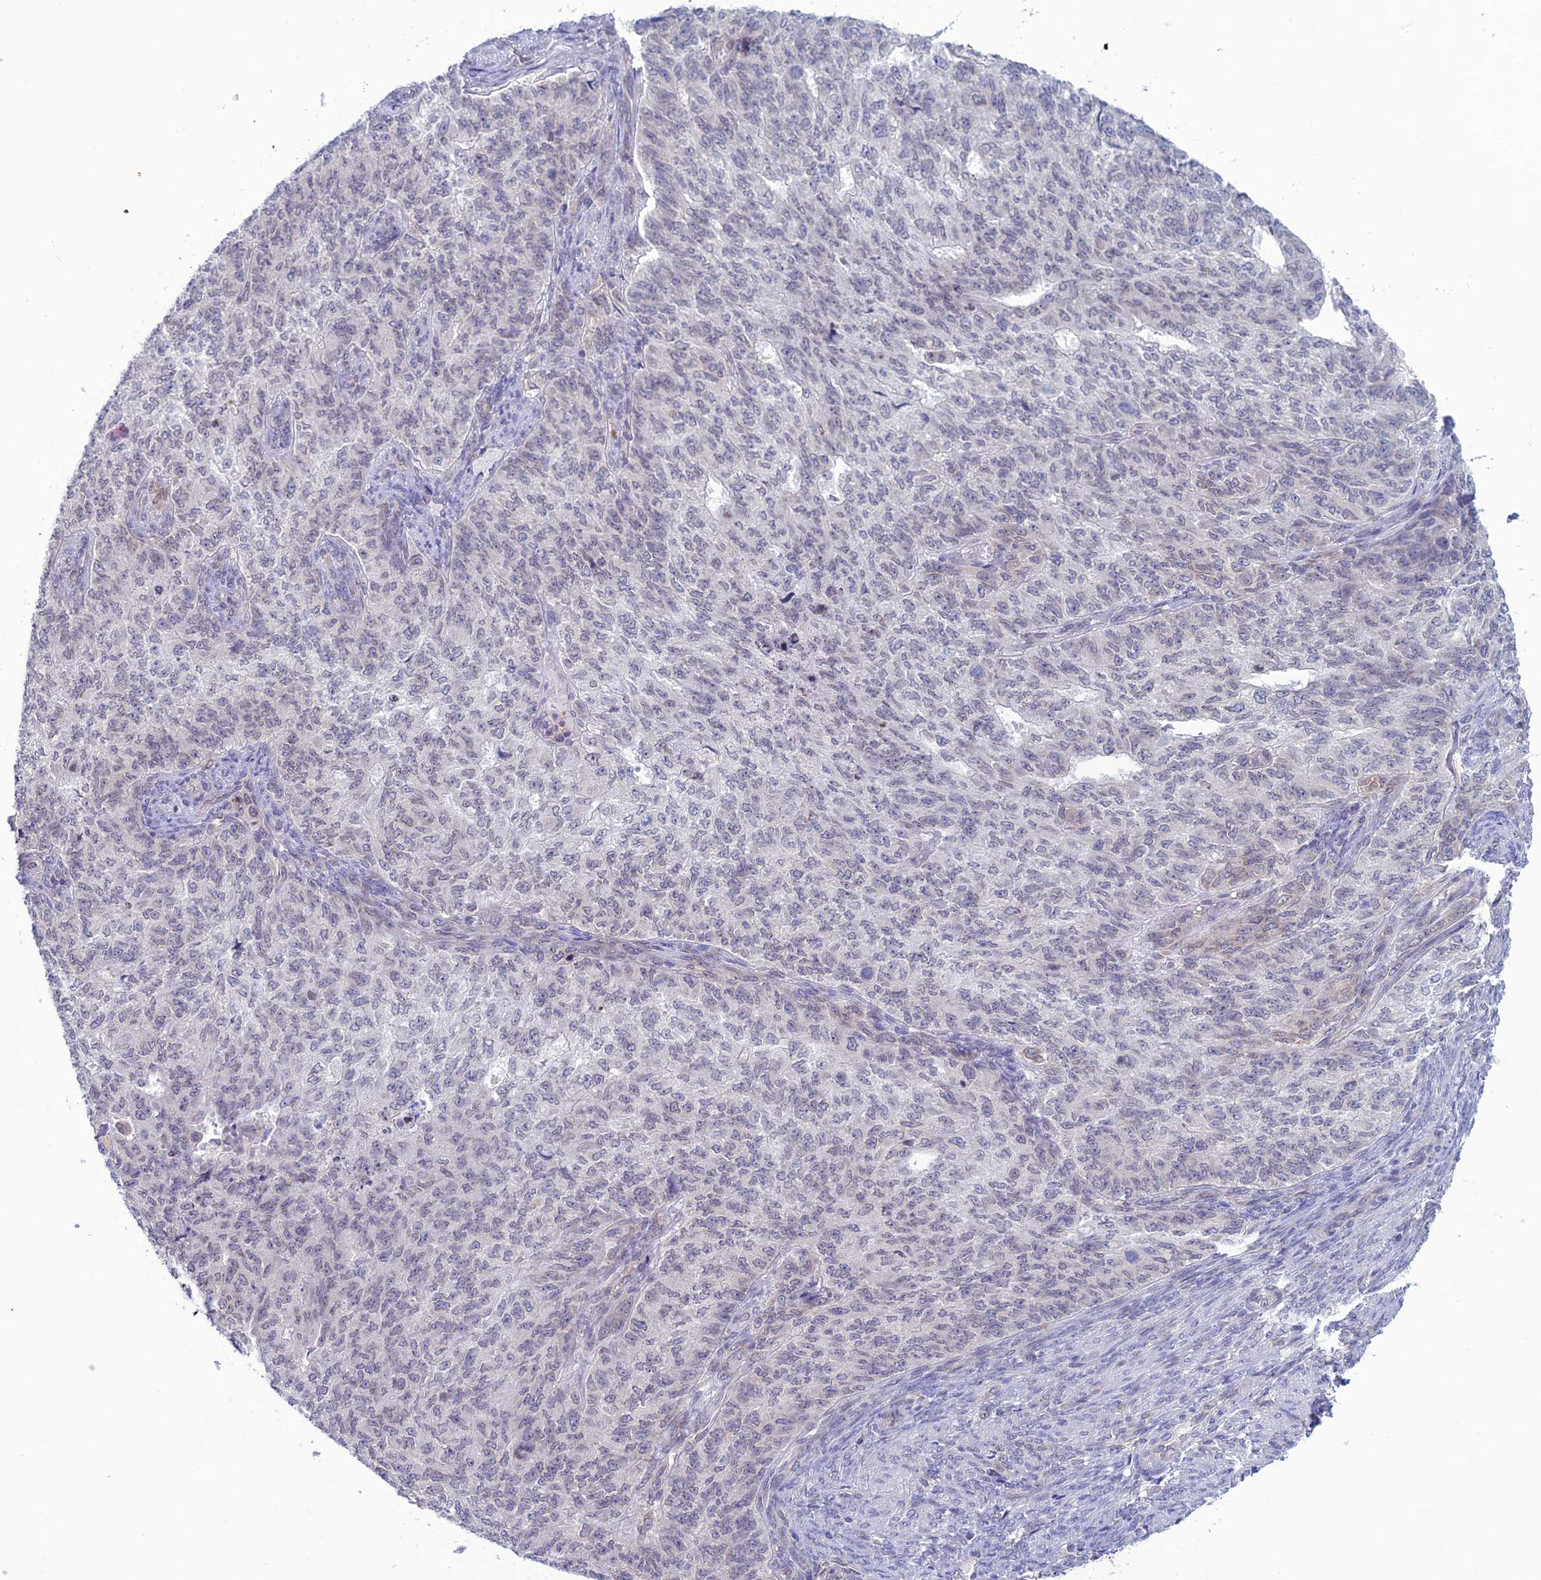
{"staining": {"intensity": "weak", "quantity": "<25%", "location": "nuclear"}, "tissue": "endometrial cancer", "cell_type": "Tumor cells", "image_type": "cancer", "snomed": [{"axis": "morphology", "description": "Adenocarcinoma, NOS"}, {"axis": "topography", "description": "Endometrium"}], "caption": "High magnification brightfield microscopy of endometrial cancer (adenocarcinoma) stained with DAB (brown) and counterstained with hematoxylin (blue): tumor cells show no significant staining.", "gene": "WDR46", "patient": {"sex": "female", "age": 32}}